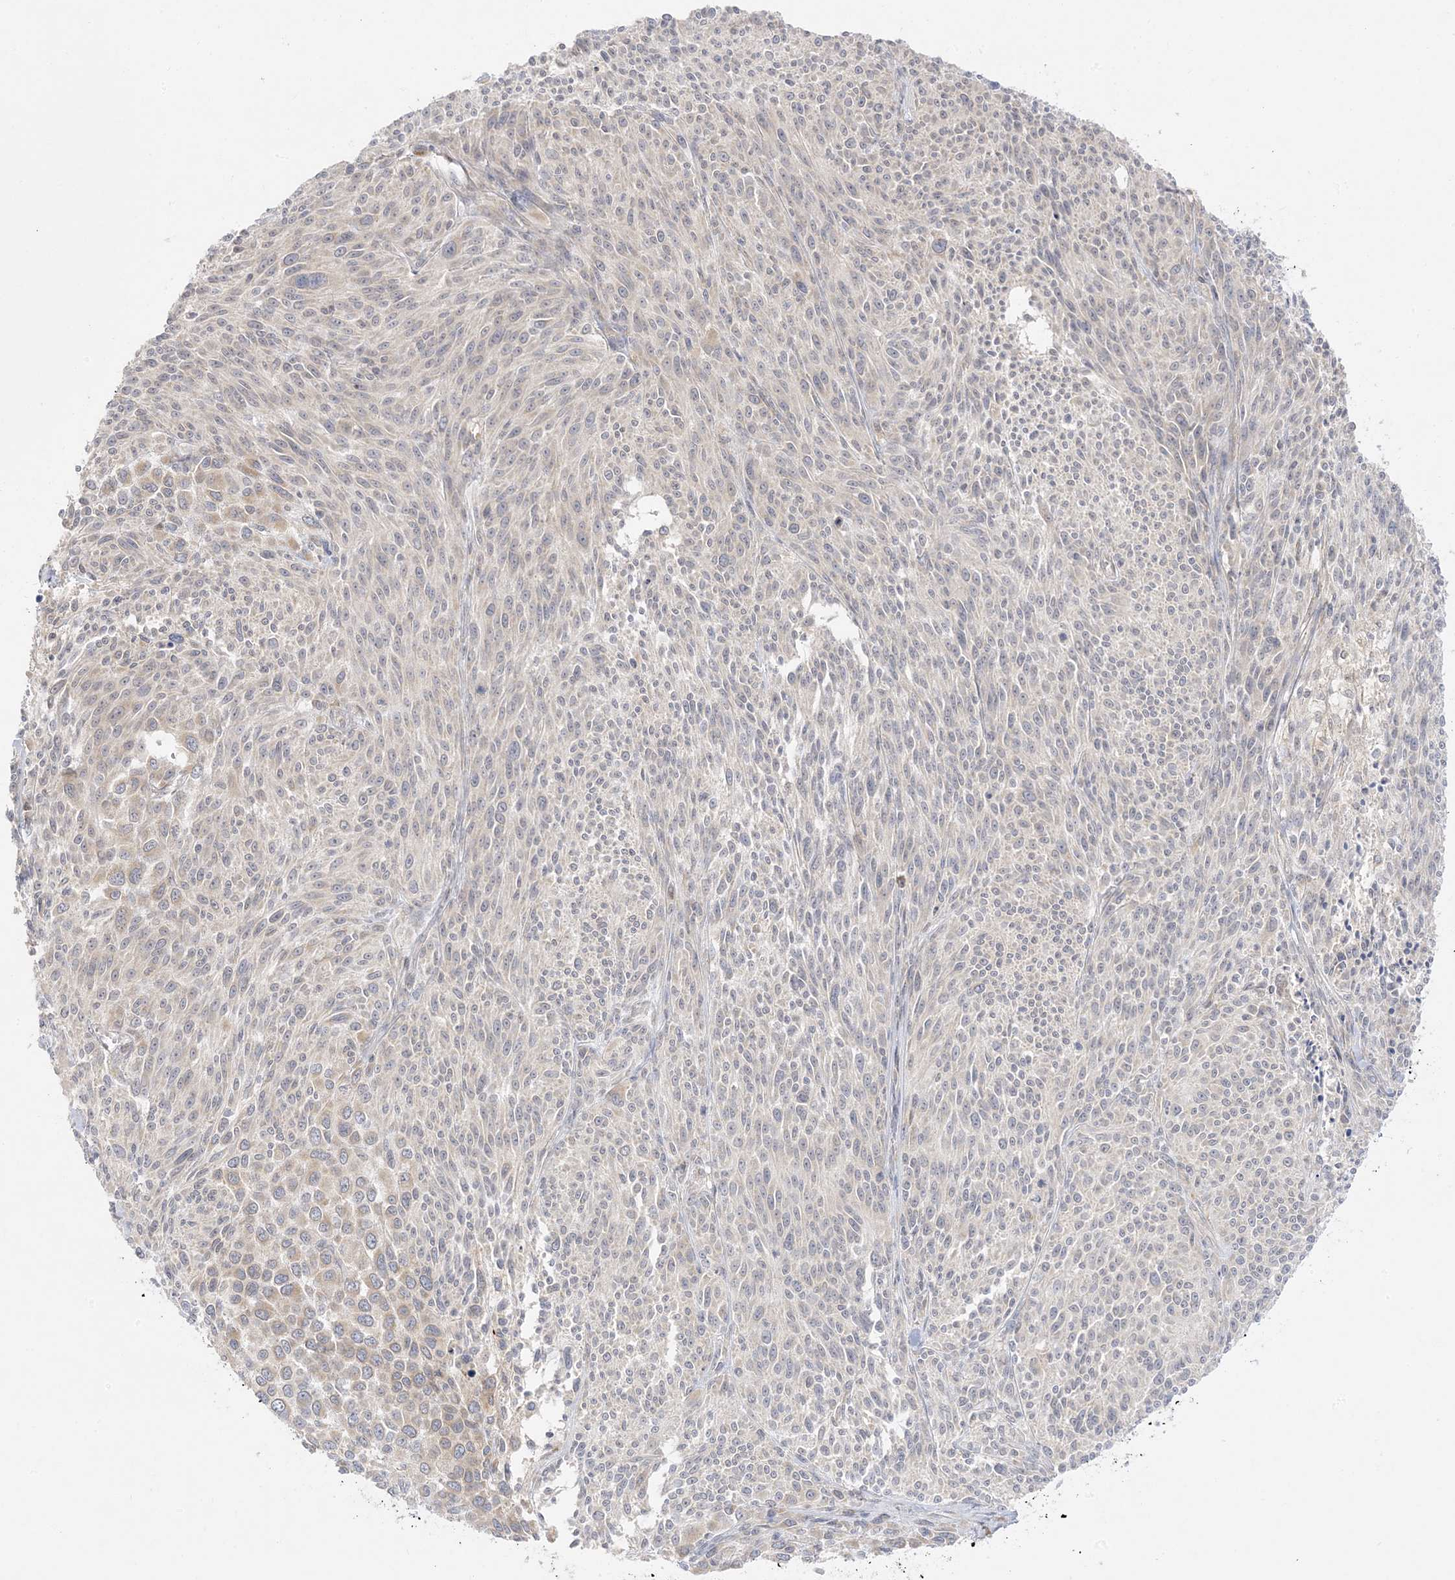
{"staining": {"intensity": "negative", "quantity": "none", "location": "none"}, "tissue": "melanoma", "cell_type": "Tumor cells", "image_type": "cancer", "snomed": [{"axis": "morphology", "description": "Malignant melanoma, NOS"}, {"axis": "topography", "description": "Skin of trunk"}], "caption": "Immunohistochemical staining of human melanoma shows no significant staining in tumor cells.", "gene": "C2CD2", "patient": {"sex": "male", "age": 71}}